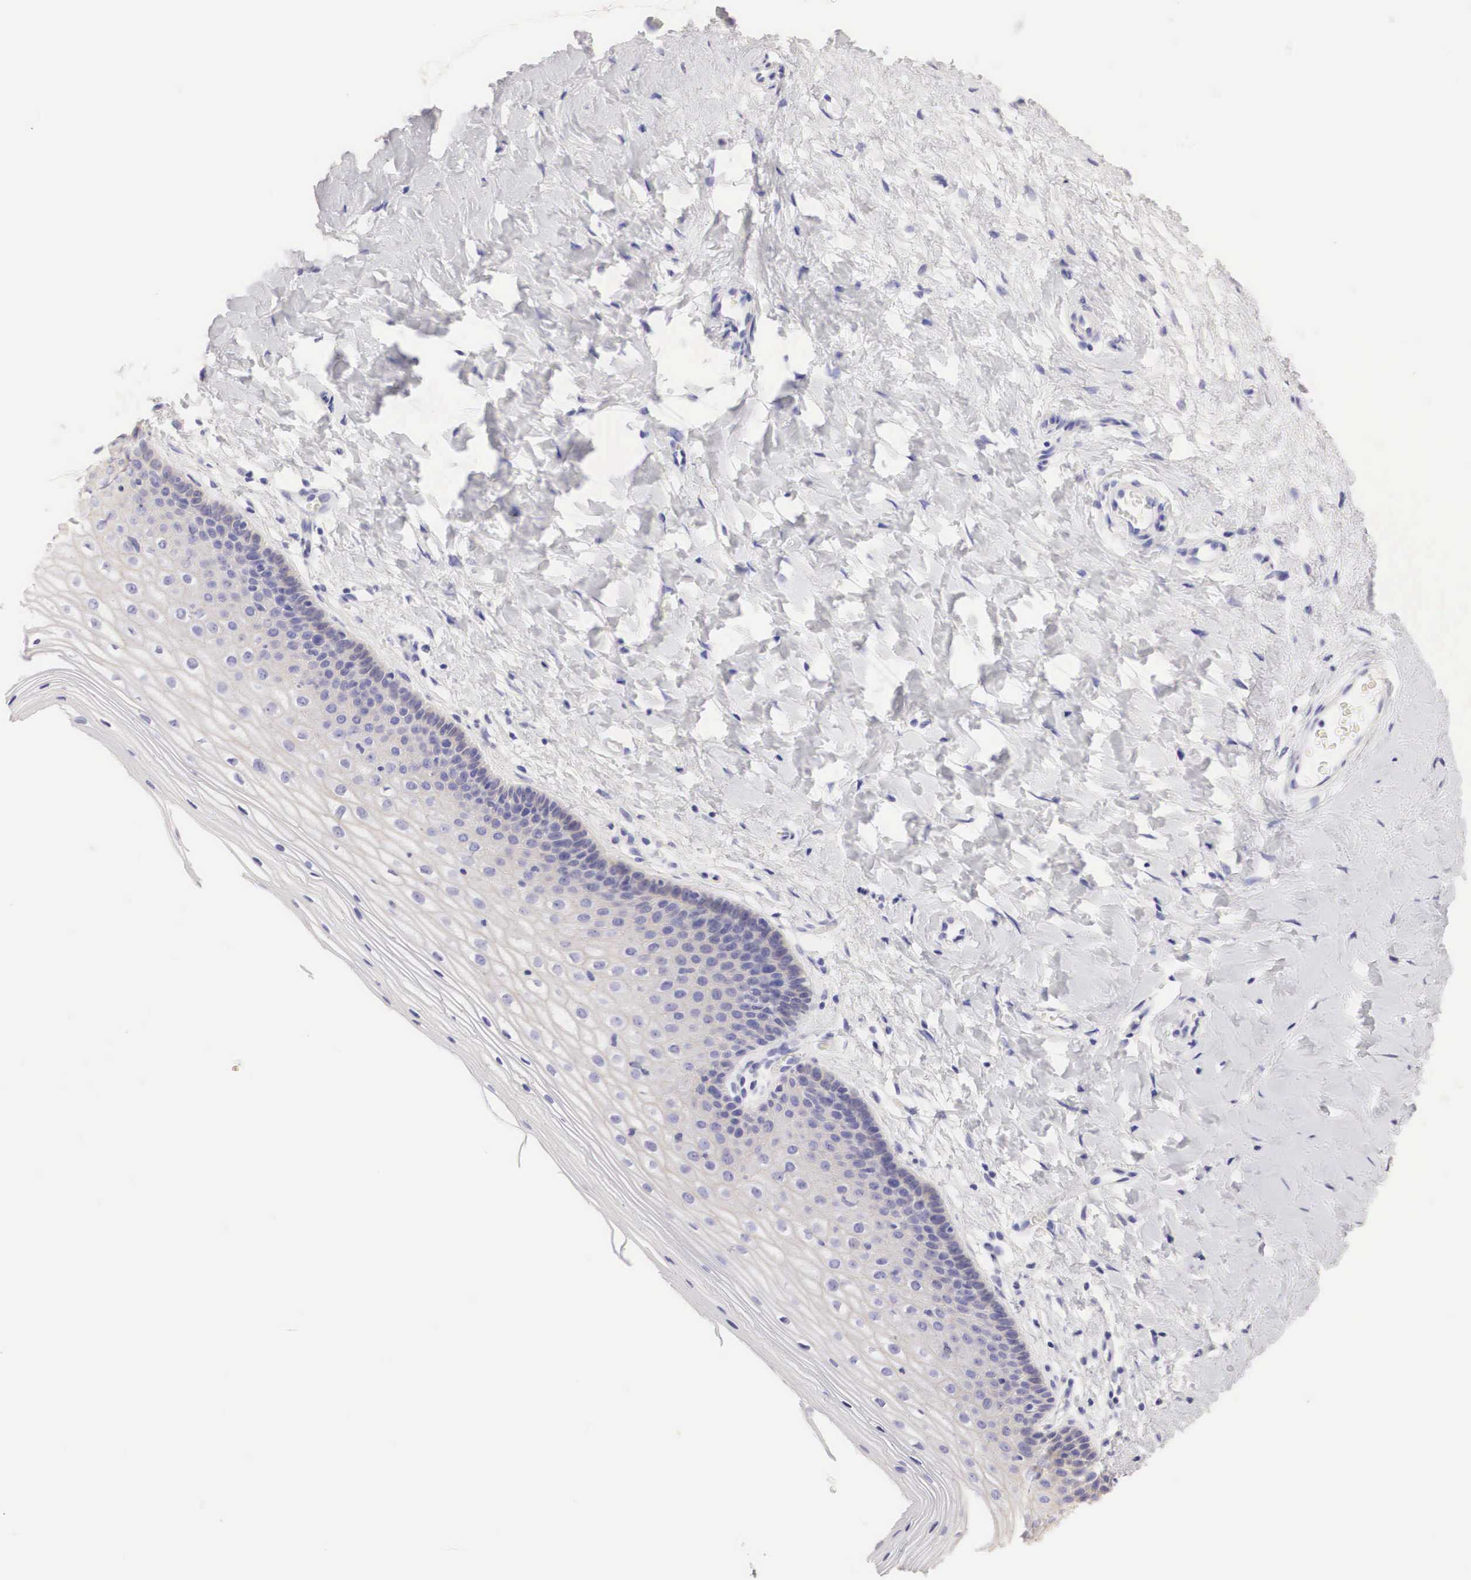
{"staining": {"intensity": "negative", "quantity": "none", "location": "none"}, "tissue": "cervix", "cell_type": "Glandular cells", "image_type": "normal", "snomed": [{"axis": "morphology", "description": "Normal tissue, NOS"}, {"axis": "topography", "description": "Cervix"}], "caption": "IHC histopathology image of unremarkable human cervix stained for a protein (brown), which reveals no positivity in glandular cells.", "gene": "ERBB2", "patient": {"sex": "female", "age": 53}}